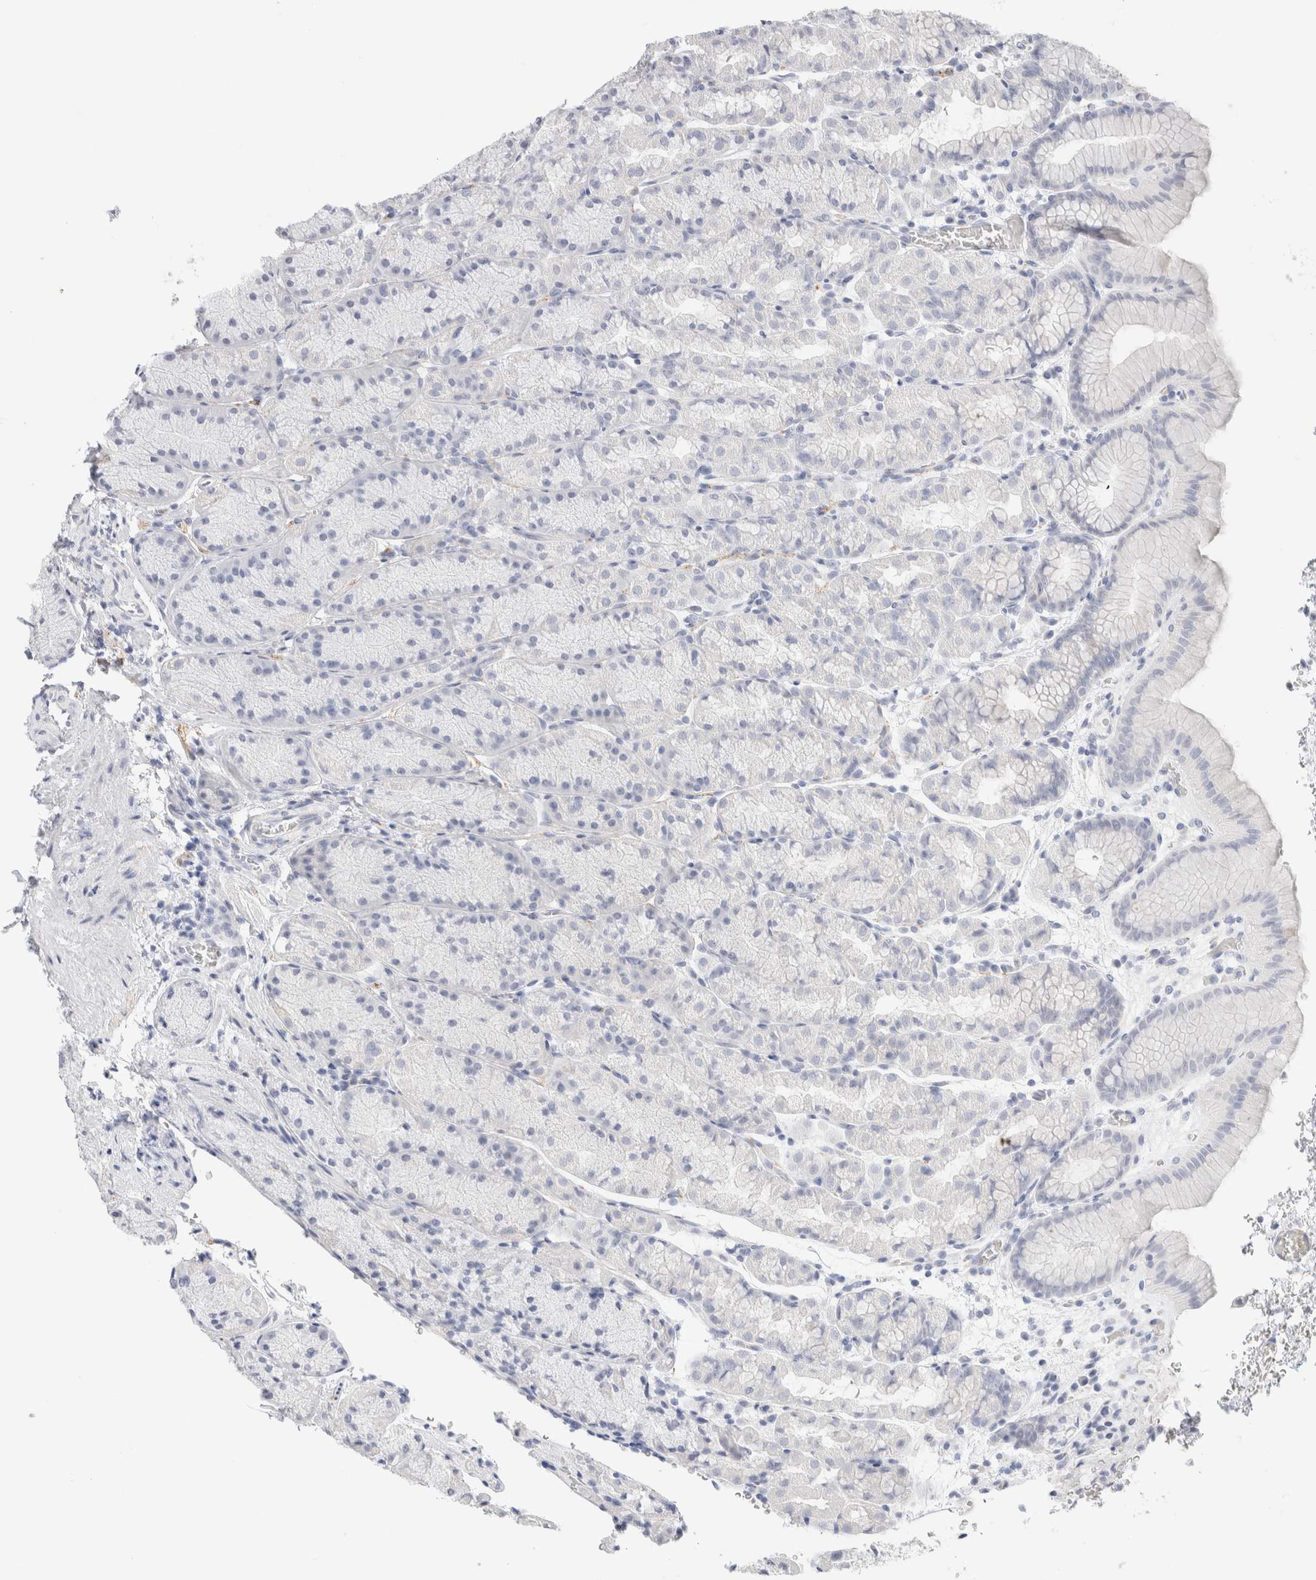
{"staining": {"intensity": "negative", "quantity": "none", "location": "none"}, "tissue": "stomach", "cell_type": "Glandular cells", "image_type": "normal", "snomed": [{"axis": "morphology", "description": "Normal tissue, NOS"}, {"axis": "topography", "description": "Stomach"}], "caption": "IHC image of normal stomach: stomach stained with DAB displays no significant protein positivity in glandular cells.", "gene": "RTN4", "patient": {"sex": "male", "age": 42}}